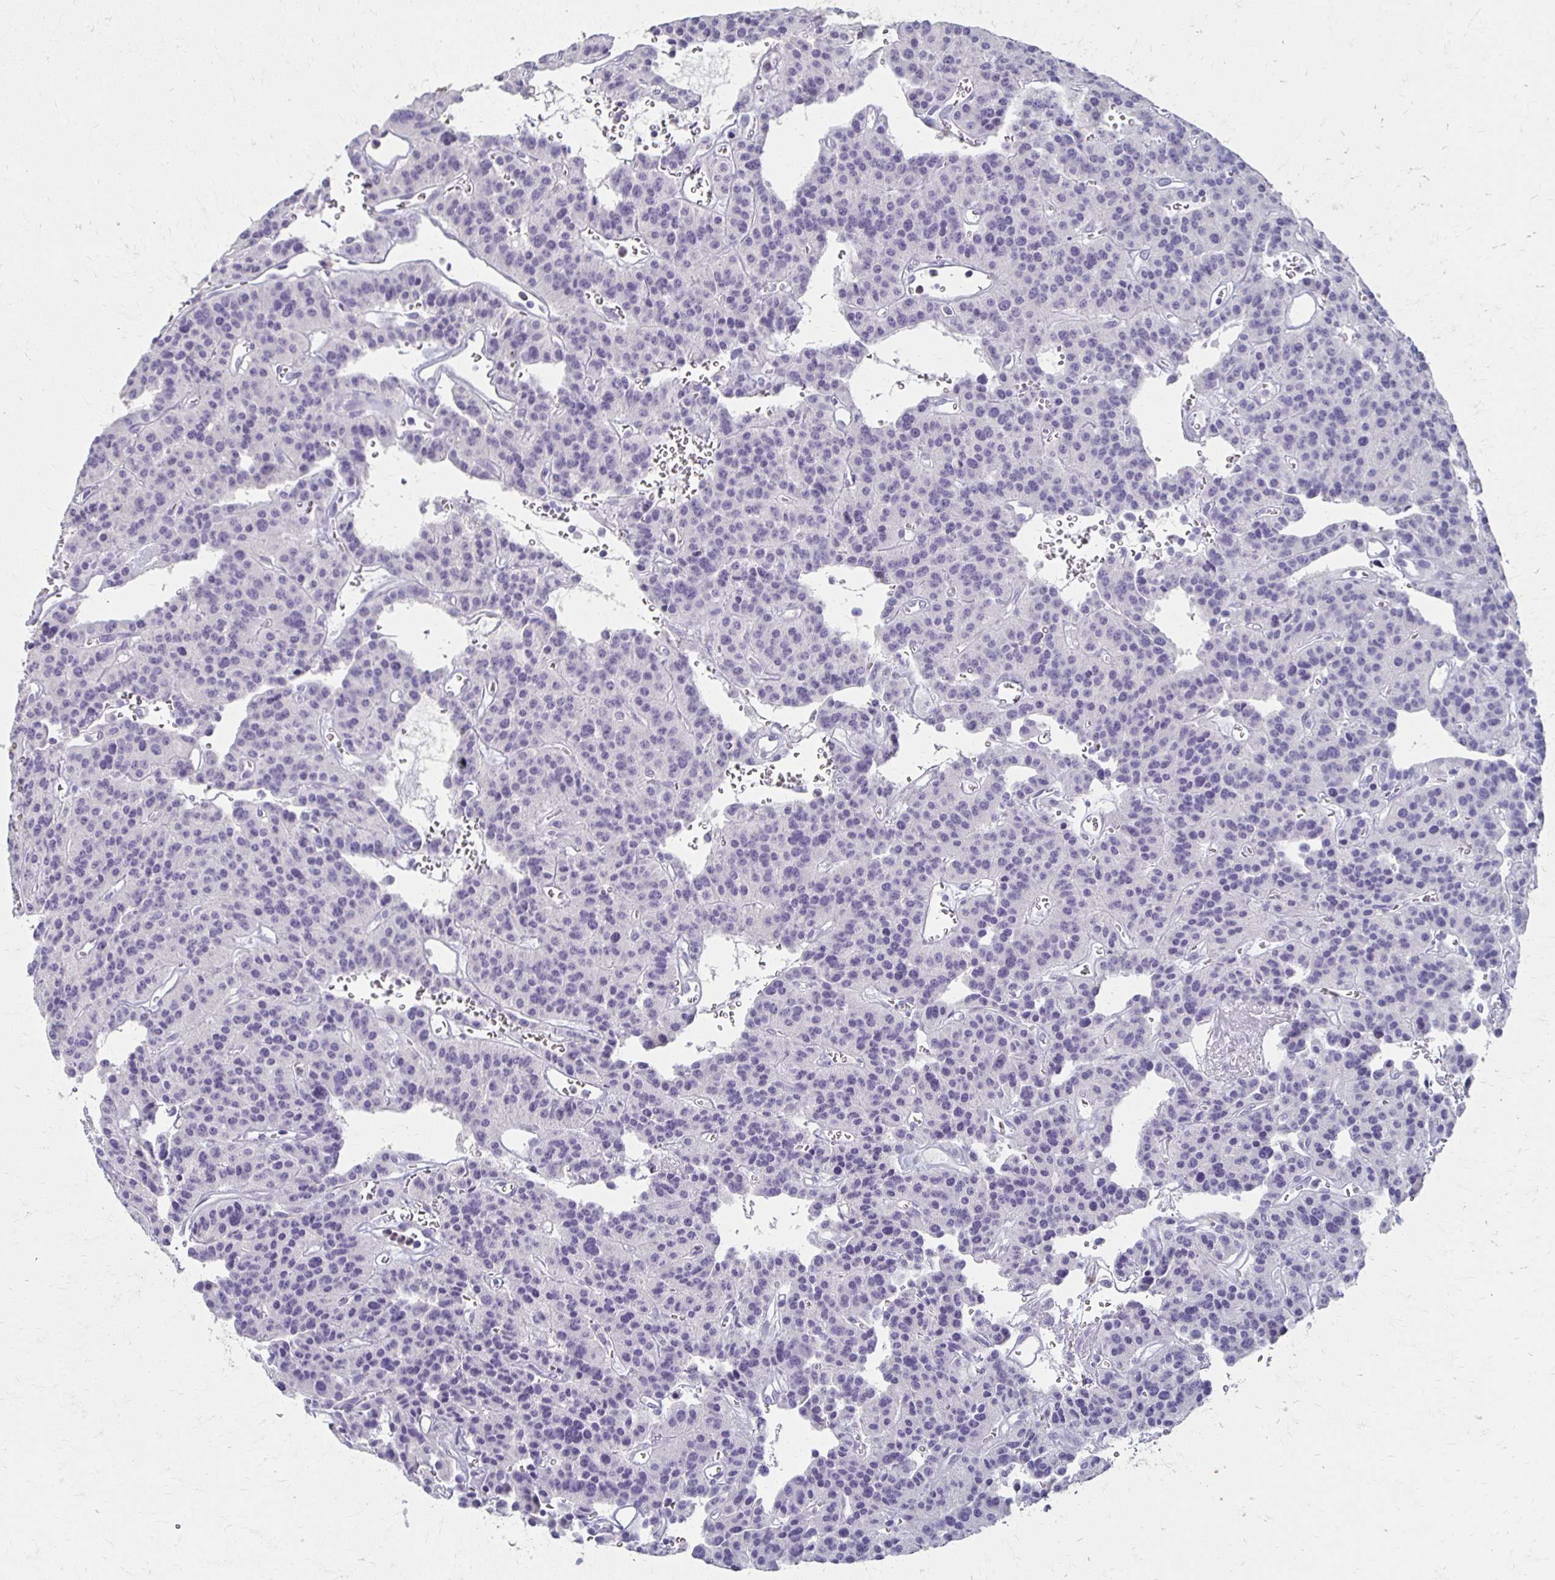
{"staining": {"intensity": "negative", "quantity": "none", "location": "none"}, "tissue": "carcinoid", "cell_type": "Tumor cells", "image_type": "cancer", "snomed": [{"axis": "morphology", "description": "Carcinoid, malignant, NOS"}, {"axis": "topography", "description": "Lung"}], "caption": "This is a micrograph of immunohistochemistry staining of carcinoid, which shows no expression in tumor cells.", "gene": "BBS12", "patient": {"sex": "female", "age": 71}}